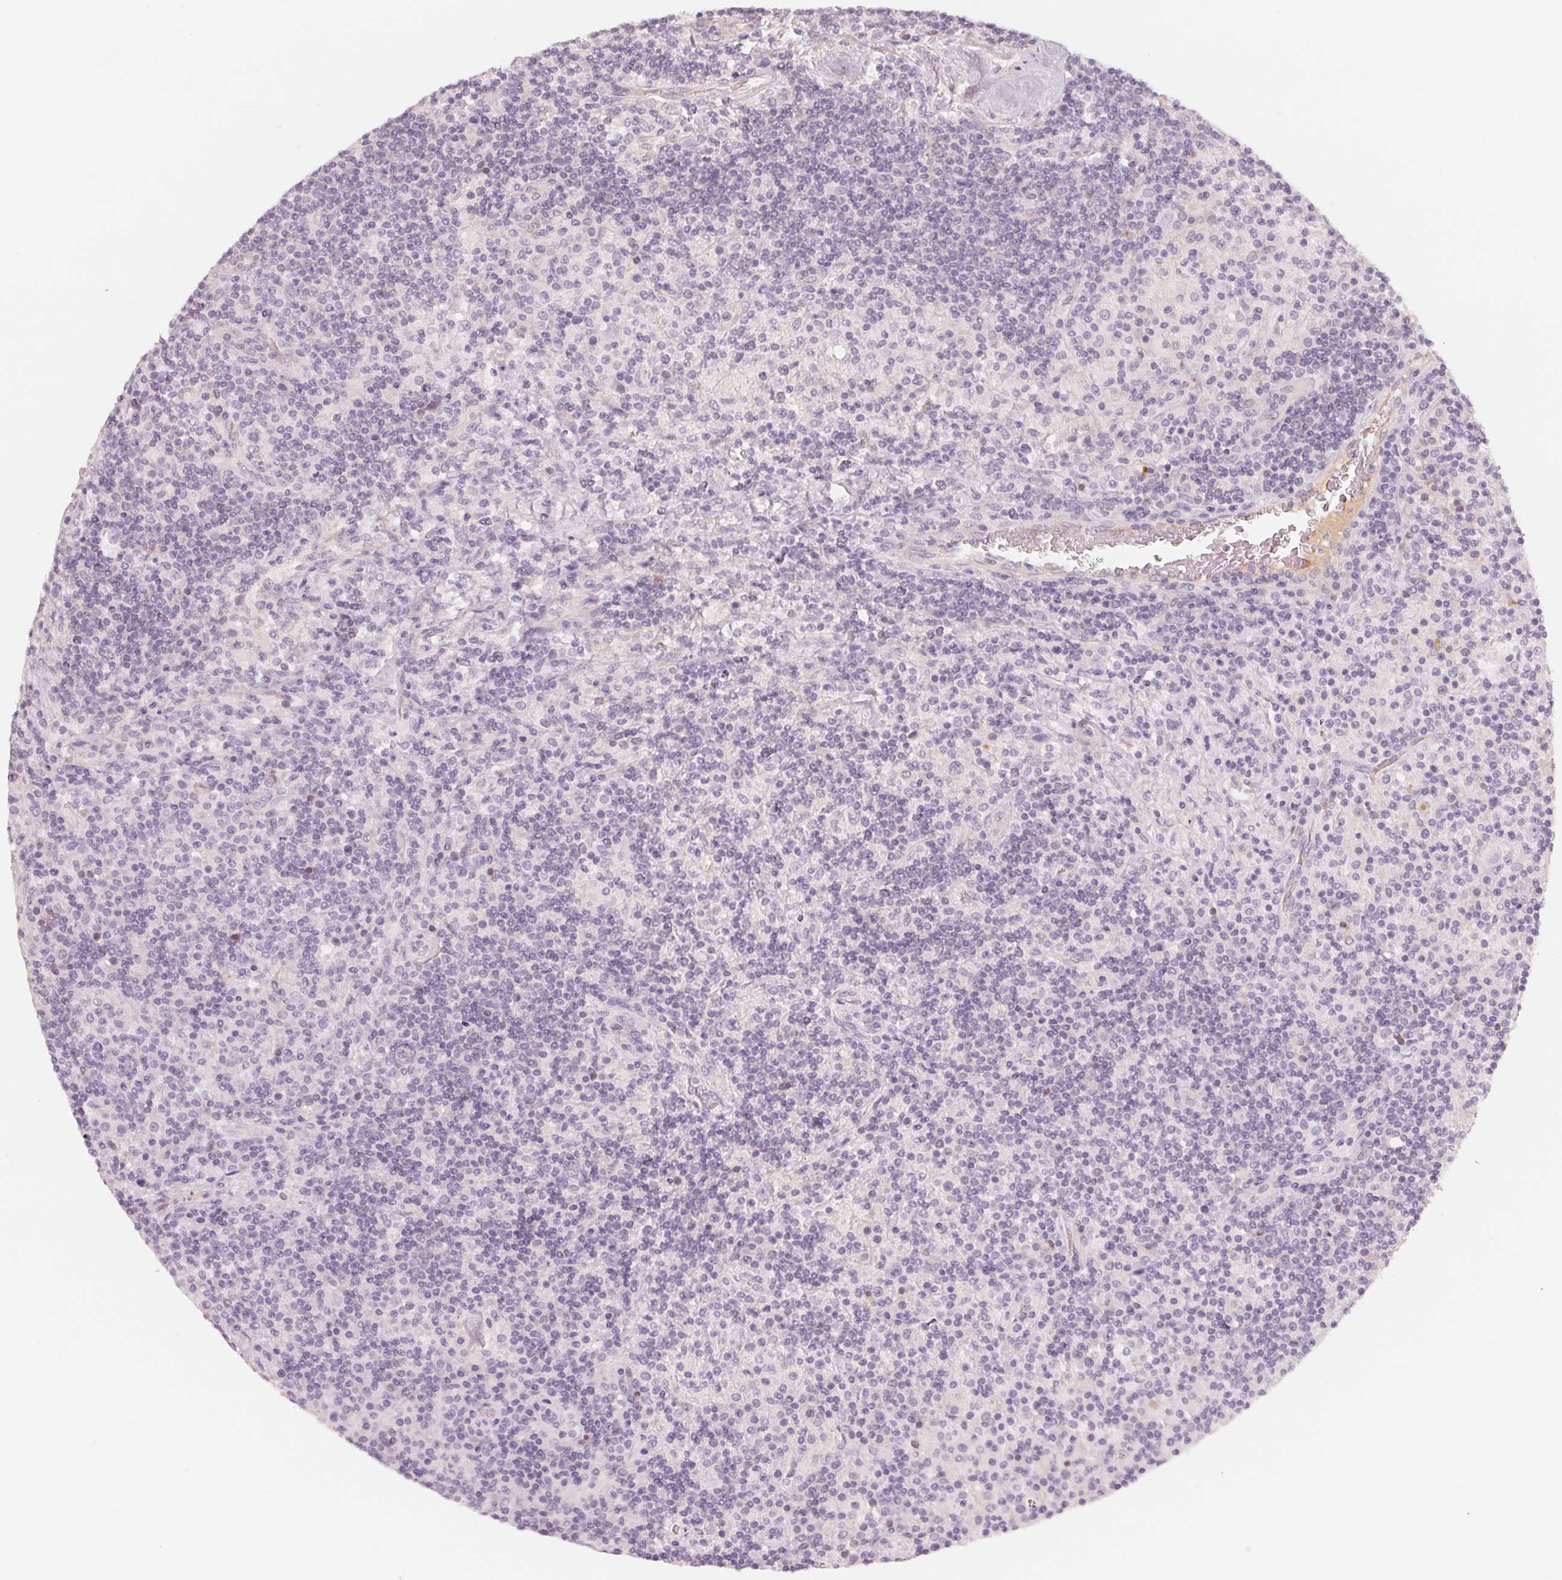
{"staining": {"intensity": "negative", "quantity": "none", "location": "none"}, "tissue": "lymphoma", "cell_type": "Tumor cells", "image_type": "cancer", "snomed": [{"axis": "morphology", "description": "Hodgkin's disease, NOS"}, {"axis": "topography", "description": "Lymph node"}], "caption": "Tumor cells are negative for brown protein staining in Hodgkin's disease.", "gene": "CFHR2", "patient": {"sex": "male", "age": 70}}